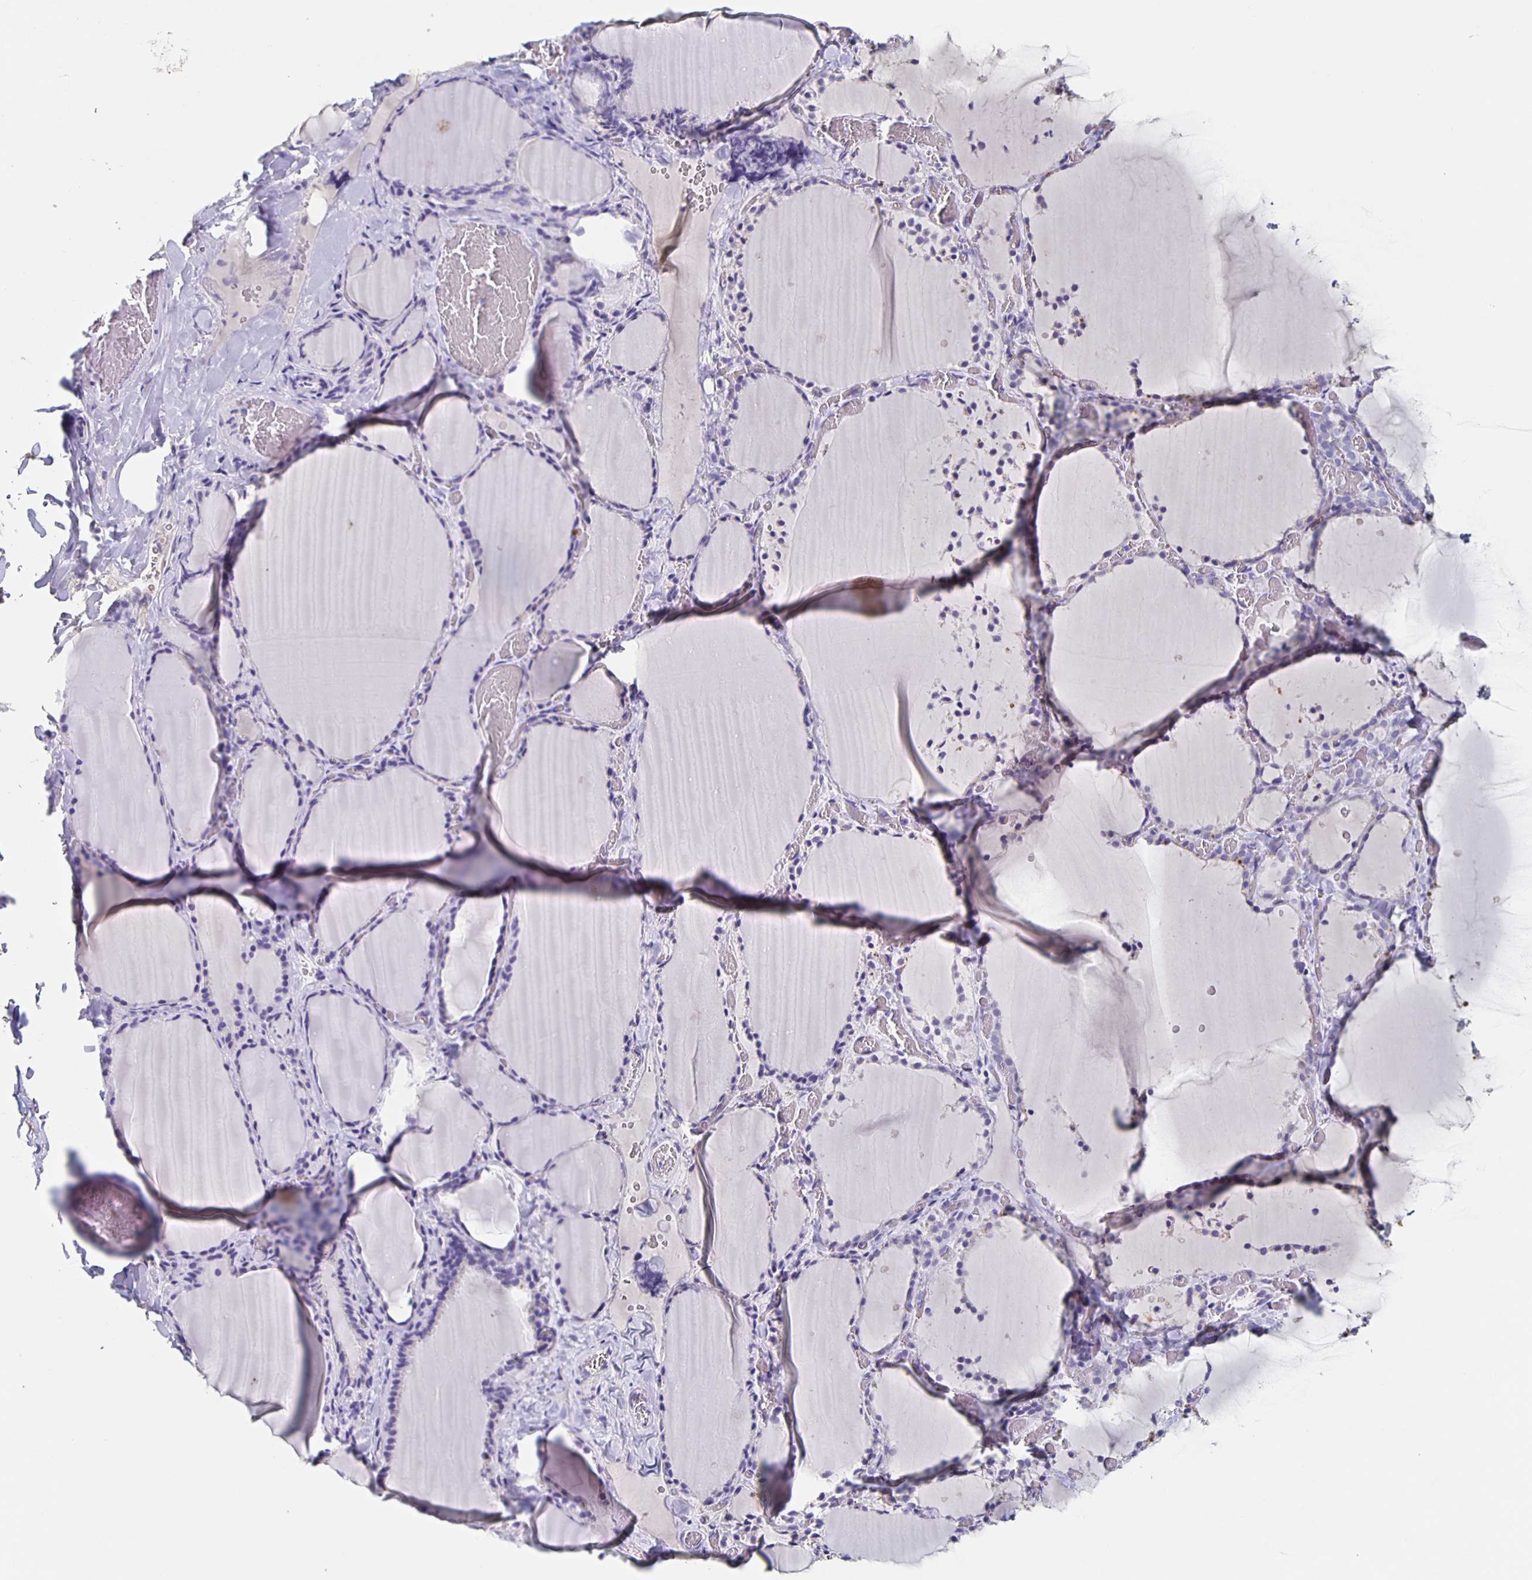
{"staining": {"intensity": "negative", "quantity": "none", "location": "none"}, "tissue": "thyroid gland", "cell_type": "Glandular cells", "image_type": "normal", "snomed": [{"axis": "morphology", "description": "Normal tissue, NOS"}, {"axis": "topography", "description": "Thyroid gland"}], "caption": "Thyroid gland stained for a protein using immunohistochemistry exhibits no staining glandular cells.", "gene": "CACNA2D2", "patient": {"sex": "female", "age": 22}}